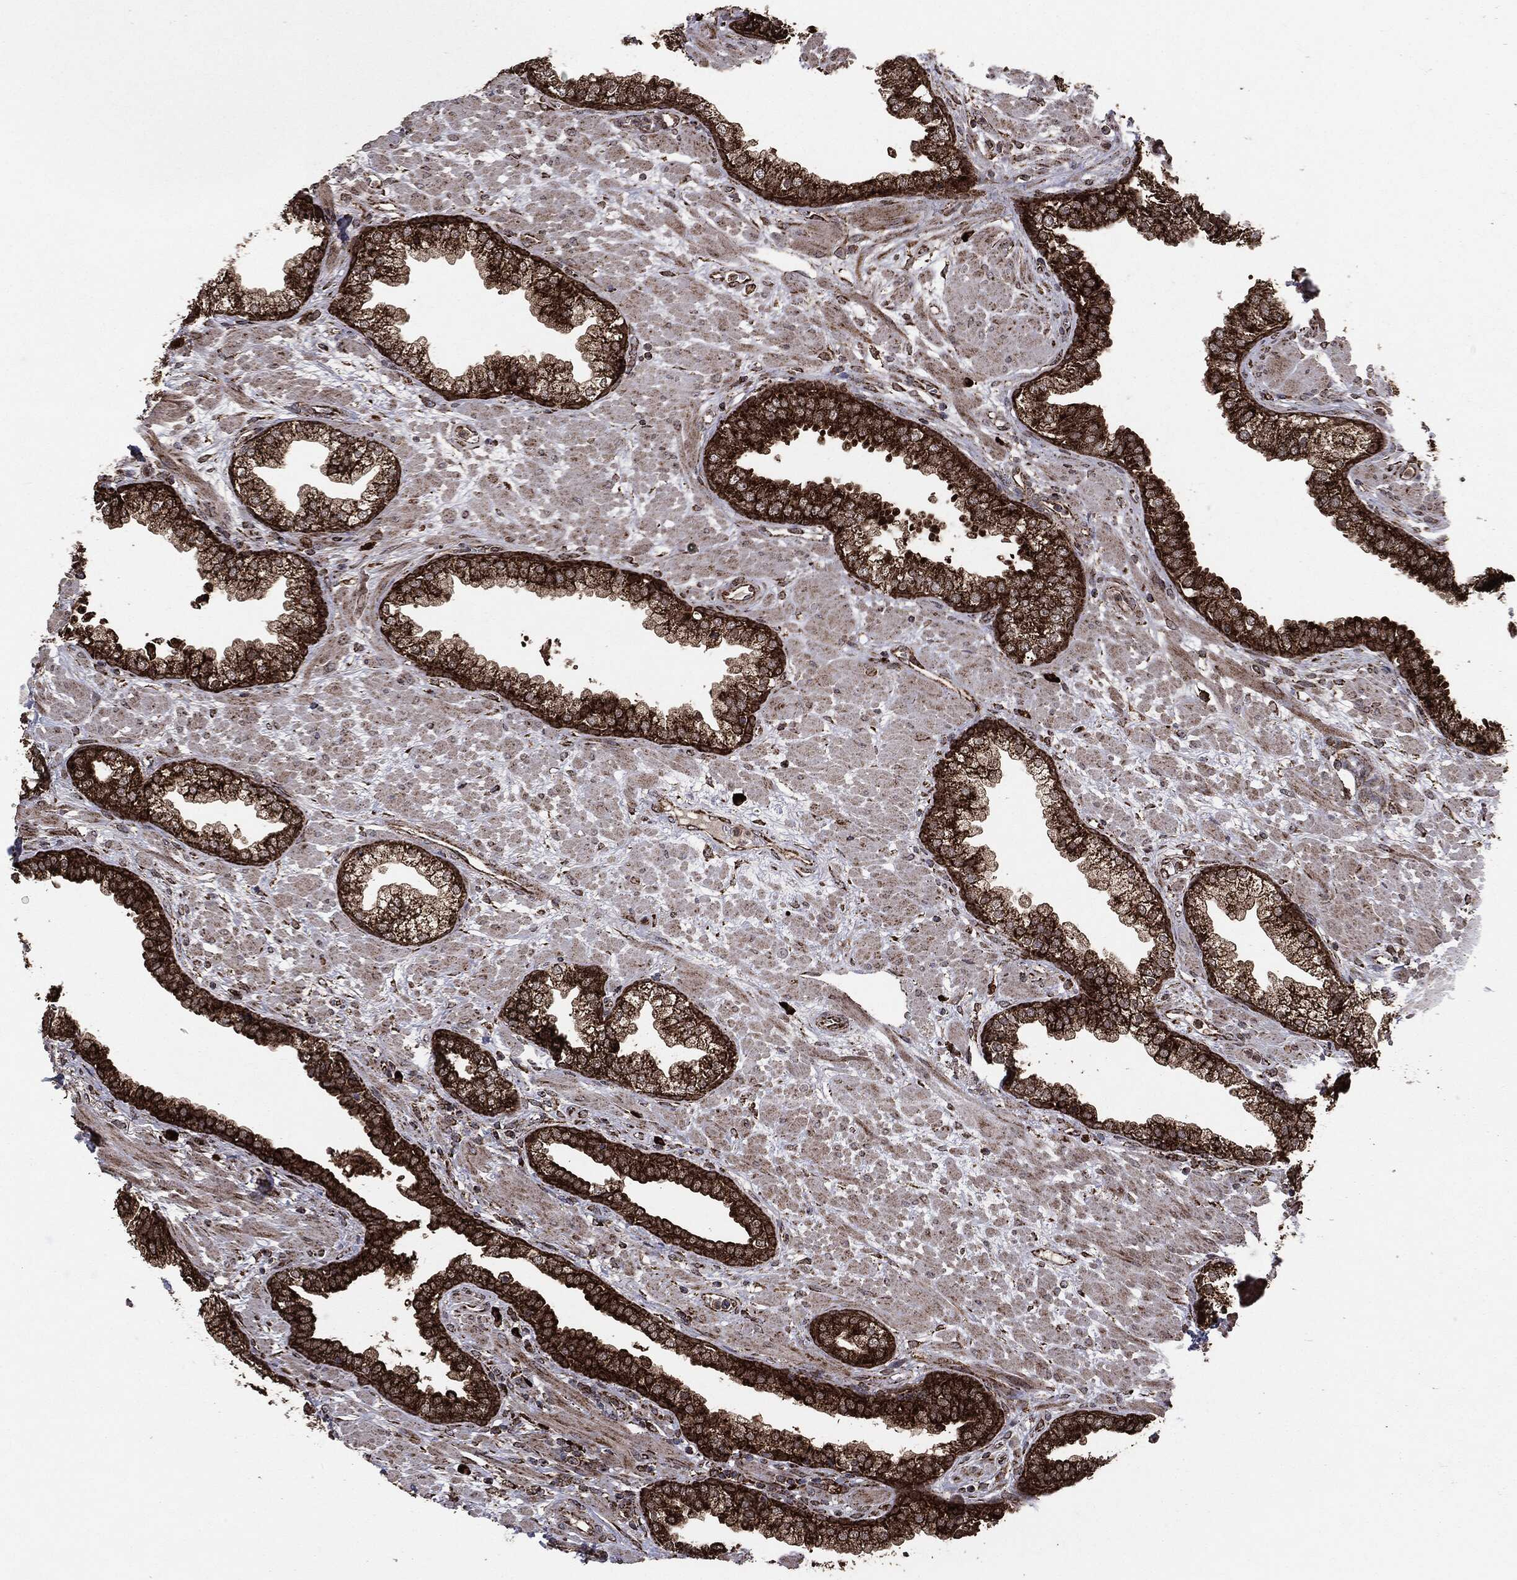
{"staining": {"intensity": "strong", "quantity": ">75%", "location": "cytoplasmic/membranous"}, "tissue": "prostate", "cell_type": "Glandular cells", "image_type": "normal", "snomed": [{"axis": "morphology", "description": "Normal tissue, NOS"}, {"axis": "topography", "description": "Prostate"}], "caption": "Protein positivity by immunohistochemistry (IHC) exhibits strong cytoplasmic/membranous staining in approximately >75% of glandular cells in unremarkable prostate.", "gene": "MAP2K1", "patient": {"sex": "male", "age": 63}}